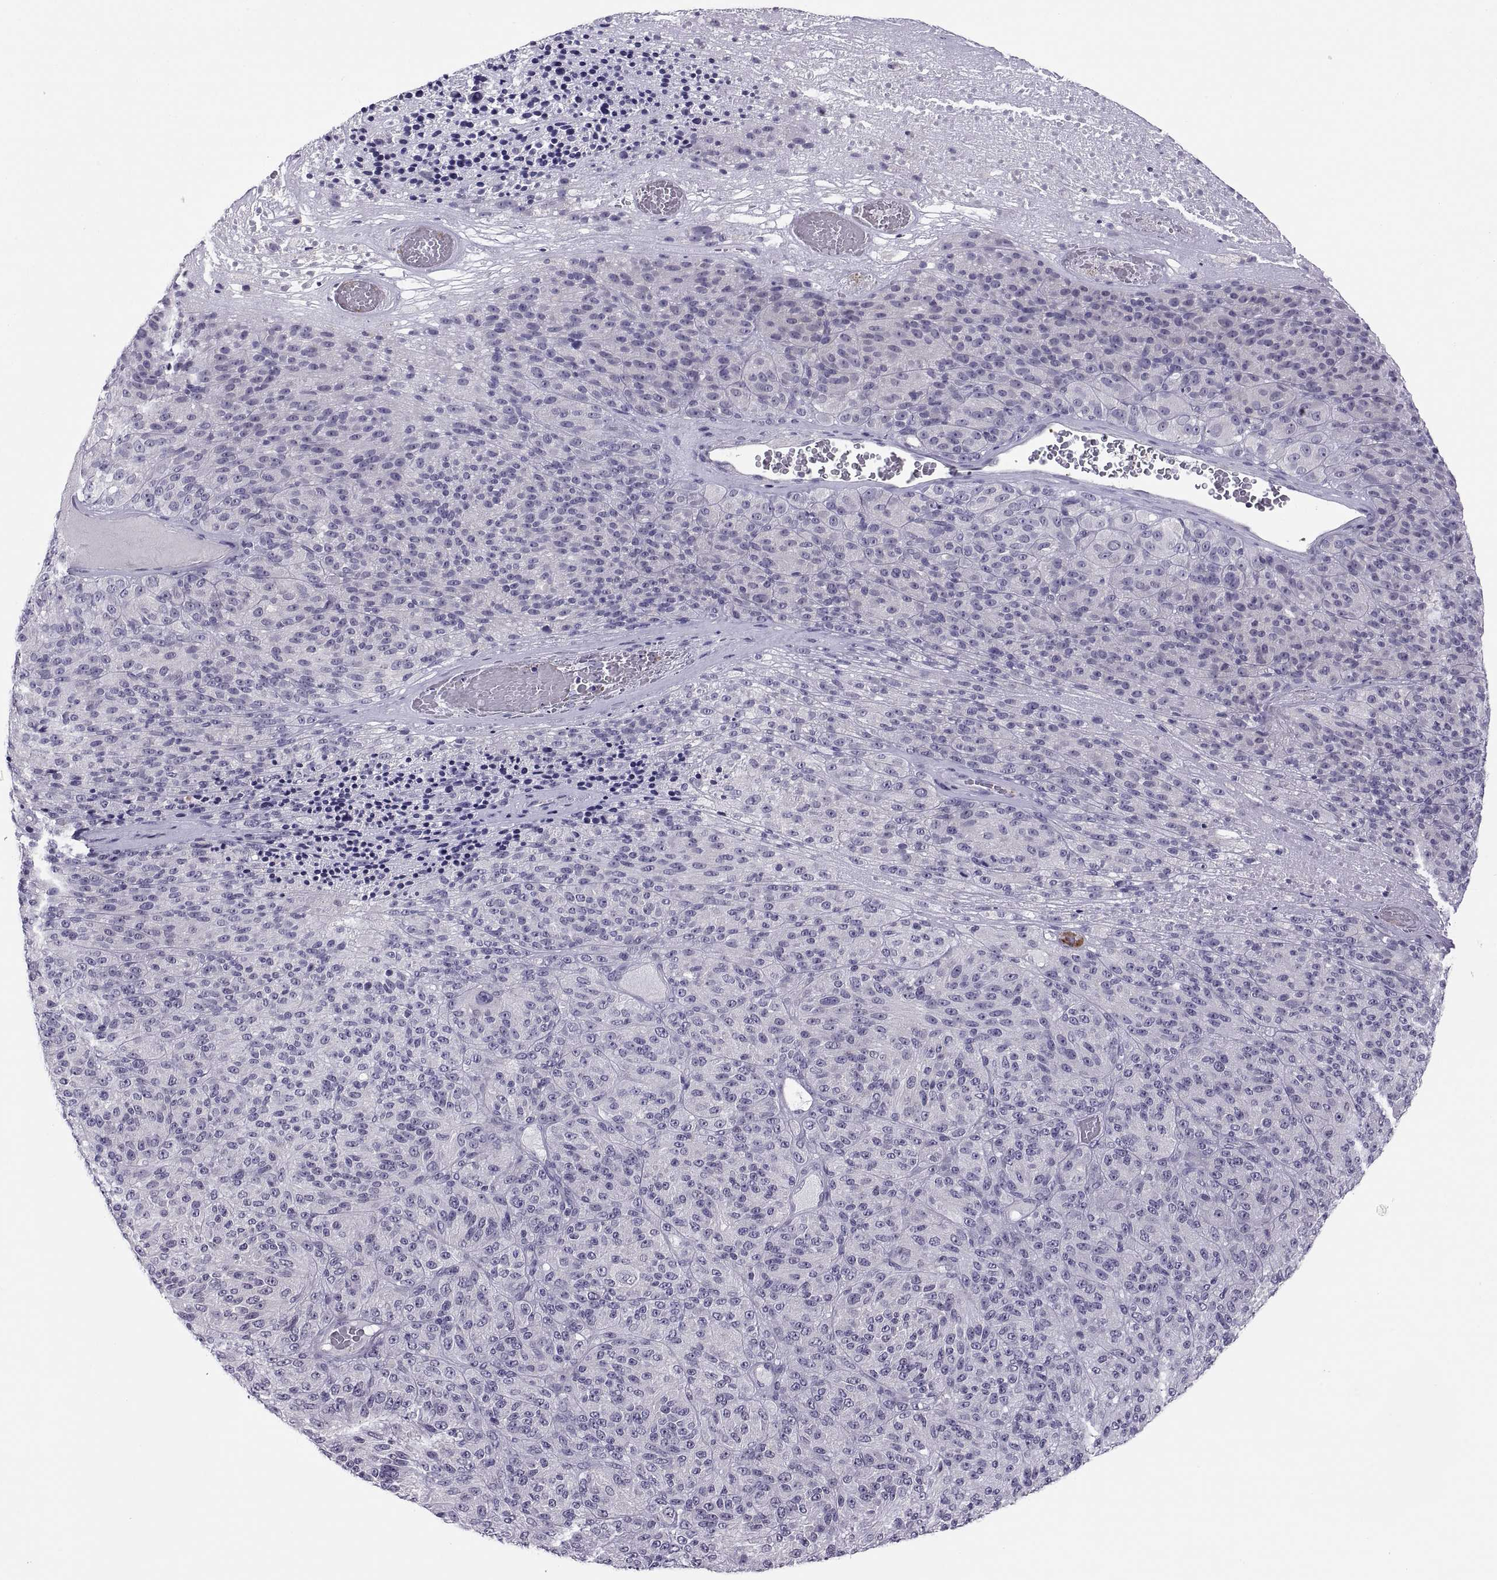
{"staining": {"intensity": "negative", "quantity": "none", "location": "none"}, "tissue": "melanoma", "cell_type": "Tumor cells", "image_type": "cancer", "snomed": [{"axis": "morphology", "description": "Malignant melanoma, Metastatic site"}, {"axis": "topography", "description": "Brain"}], "caption": "IHC of human malignant melanoma (metastatic site) demonstrates no positivity in tumor cells.", "gene": "TTC21A", "patient": {"sex": "female", "age": 56}}